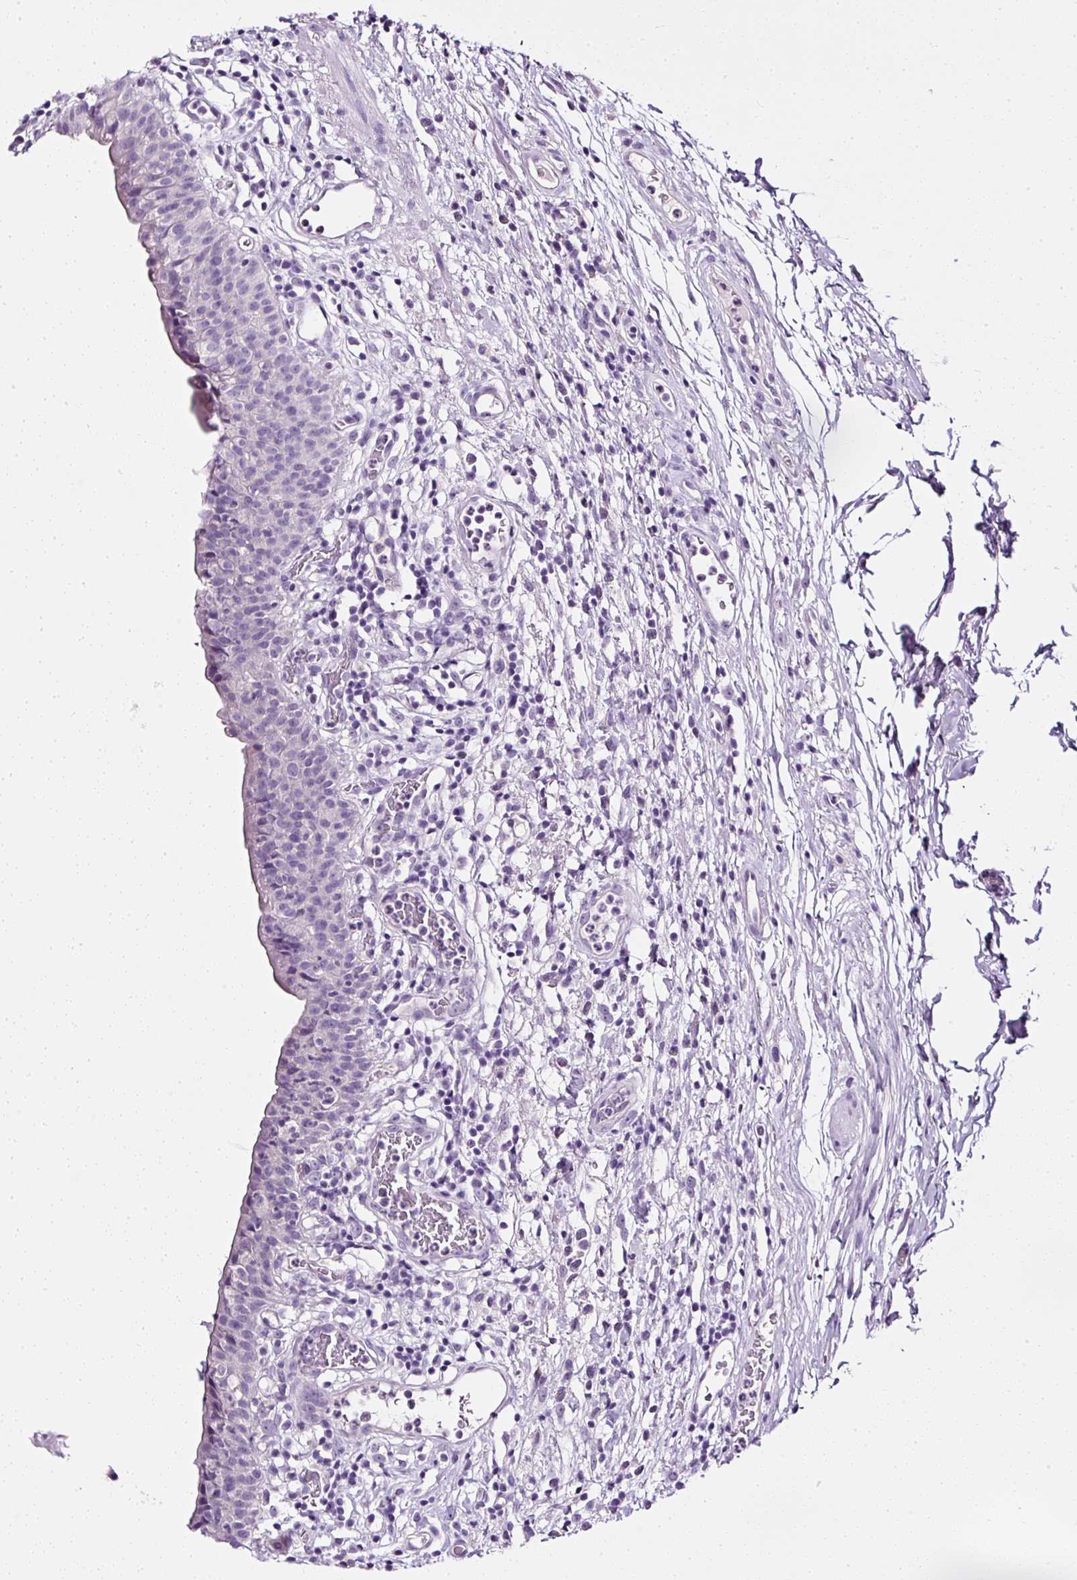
{"staining": {"intensity": "negative", "quantity": "none", "location": "none"}, "tissue": "urinary bladder", "cell_type": "Urothelial cells", "image_type": "normal", "snomed": [{"axis": "morphology", "description": "Normal tissue, NOS"}, {"axis": "morphology", "description": "Inflammation, NOS"}, {"axis": "topography", "description": "Urinary bladder"}], "caption": "This is a image of immunohistochemistry staining of normal urinary bladder, which shows no expression in urothelial cells.", "gene": "ATP2A1", "patient": {"sex": "male", "age": 57}}